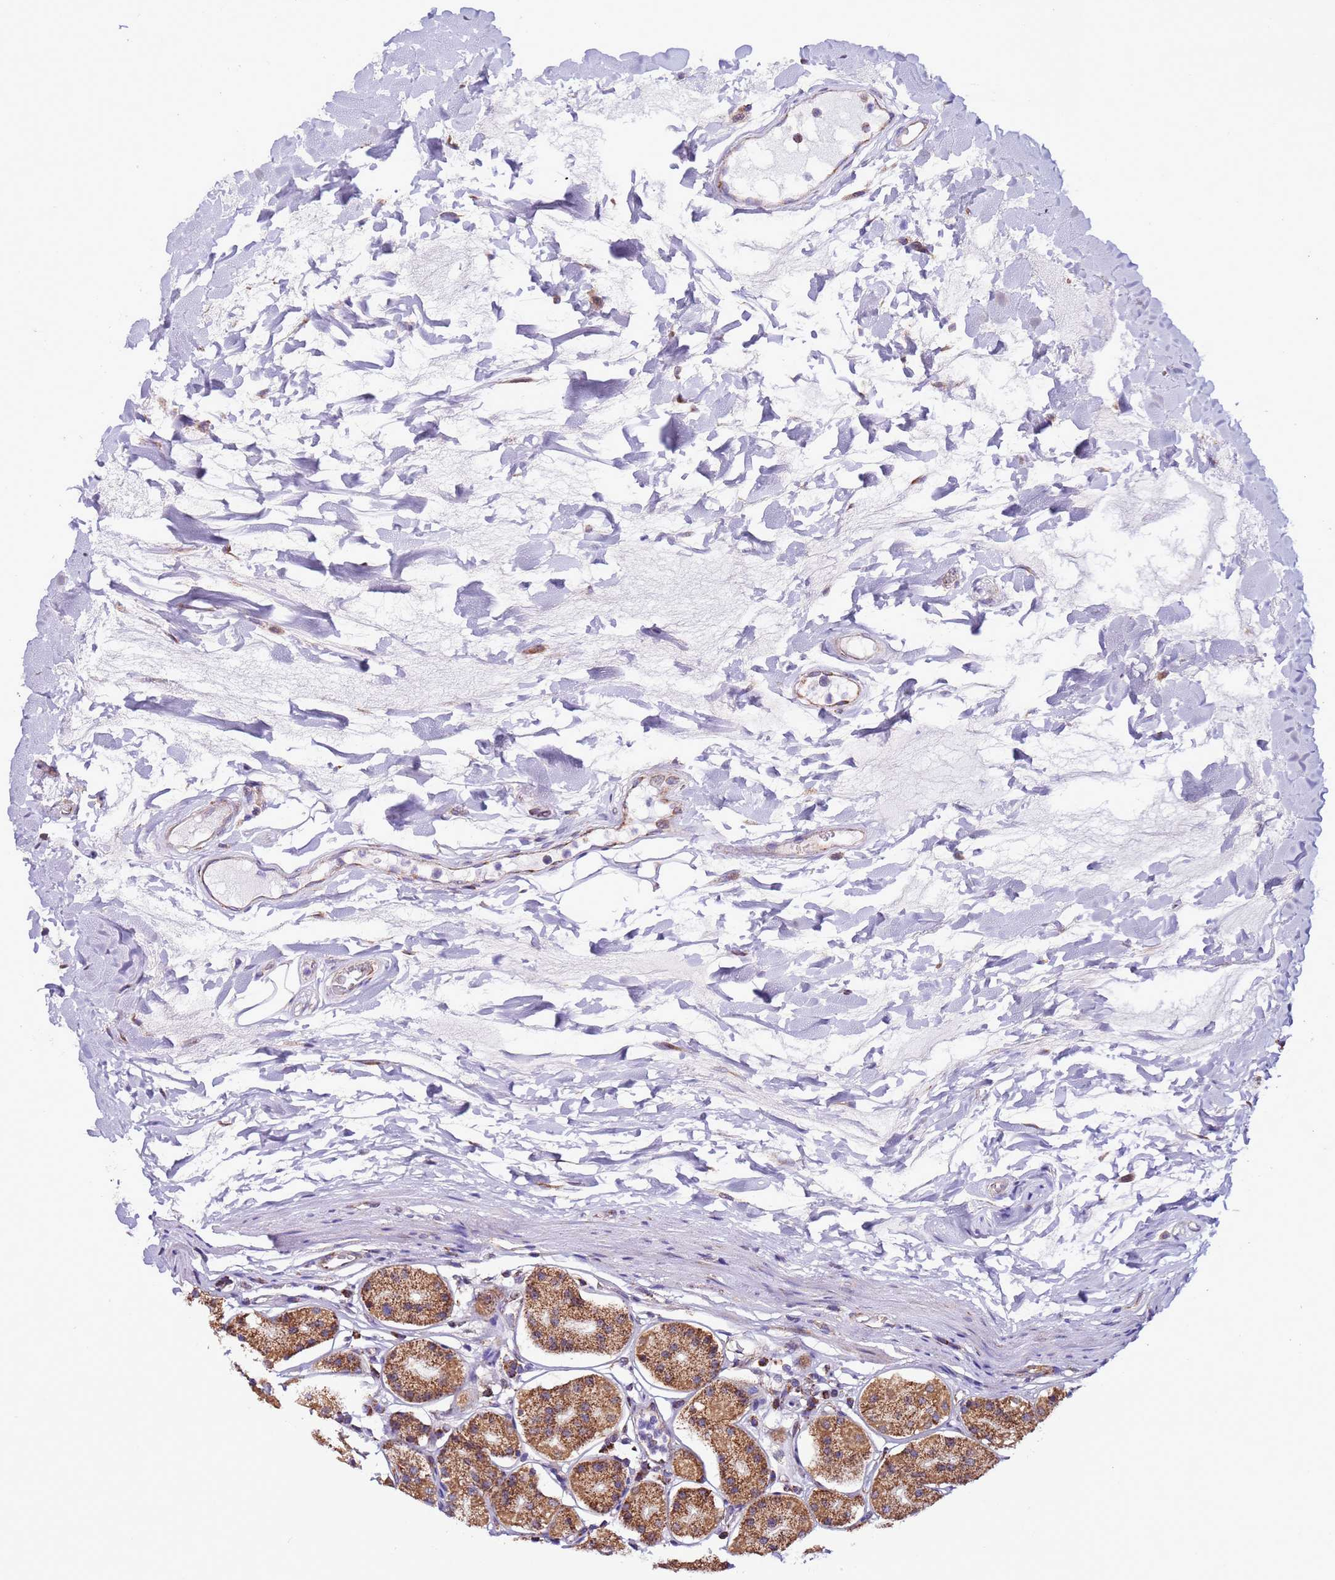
{"staining": {"intensity": "moderate", "quantity": ">75%", "location": "cytoplasmic/membranous"}, "tissue": "stomach", "cell_type": "Glandular cells", "image_type": "normal", "snomed": [{"axis": "morphology", "description": "Normal tissue, NOS"}, {"axis": "topography", "description": "Stomach"}, {"axis": "topography", "description": "Stomach, lower"}], "caption": "This photomicrograph displays unremarkable stomach stained with immunohistochemistry to label a protein in brown. The cytoplasmic/membranous of glandular cells show moderate positivity for the protein. Nuclei are counter-stained blue.", "gene": "AHI1", "patient": {"sex": "female", "age": 56}}